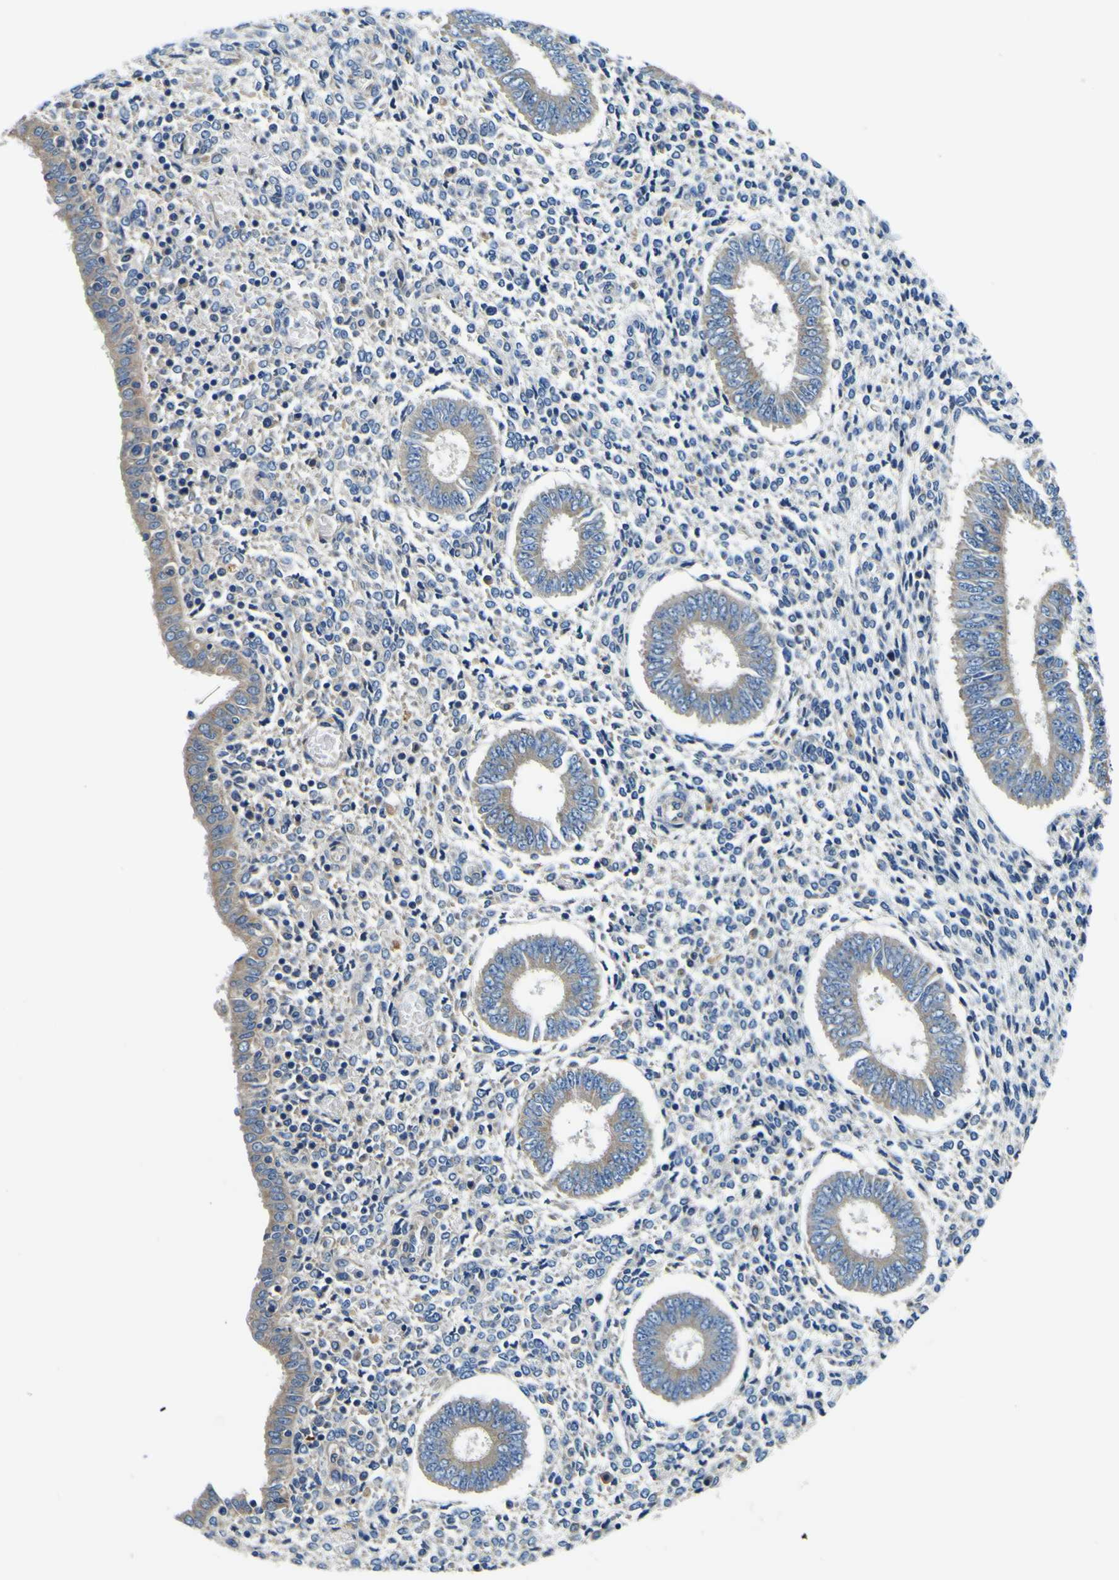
{"staining": {"intensity": "negative", "quantity": "none", "location": "none"}, "tissue": "endometrium", "cell_type": "Cells in endometrial stroma", "image_type": "normal", "snomed": [{"axis": "morphology", "description": "Normal tissue, NOS"}, {"axis": "topography", "description": "Endometrium"}], "caption": "Immunohistochemistry (IHC) histopathology image of normal endometrium: human endometrium stained with DAB reveals no significant protein staining in cells in endometrial stroma.", "gene": "CLSTN1", "patient": {"sex": "female", "age": 35}}